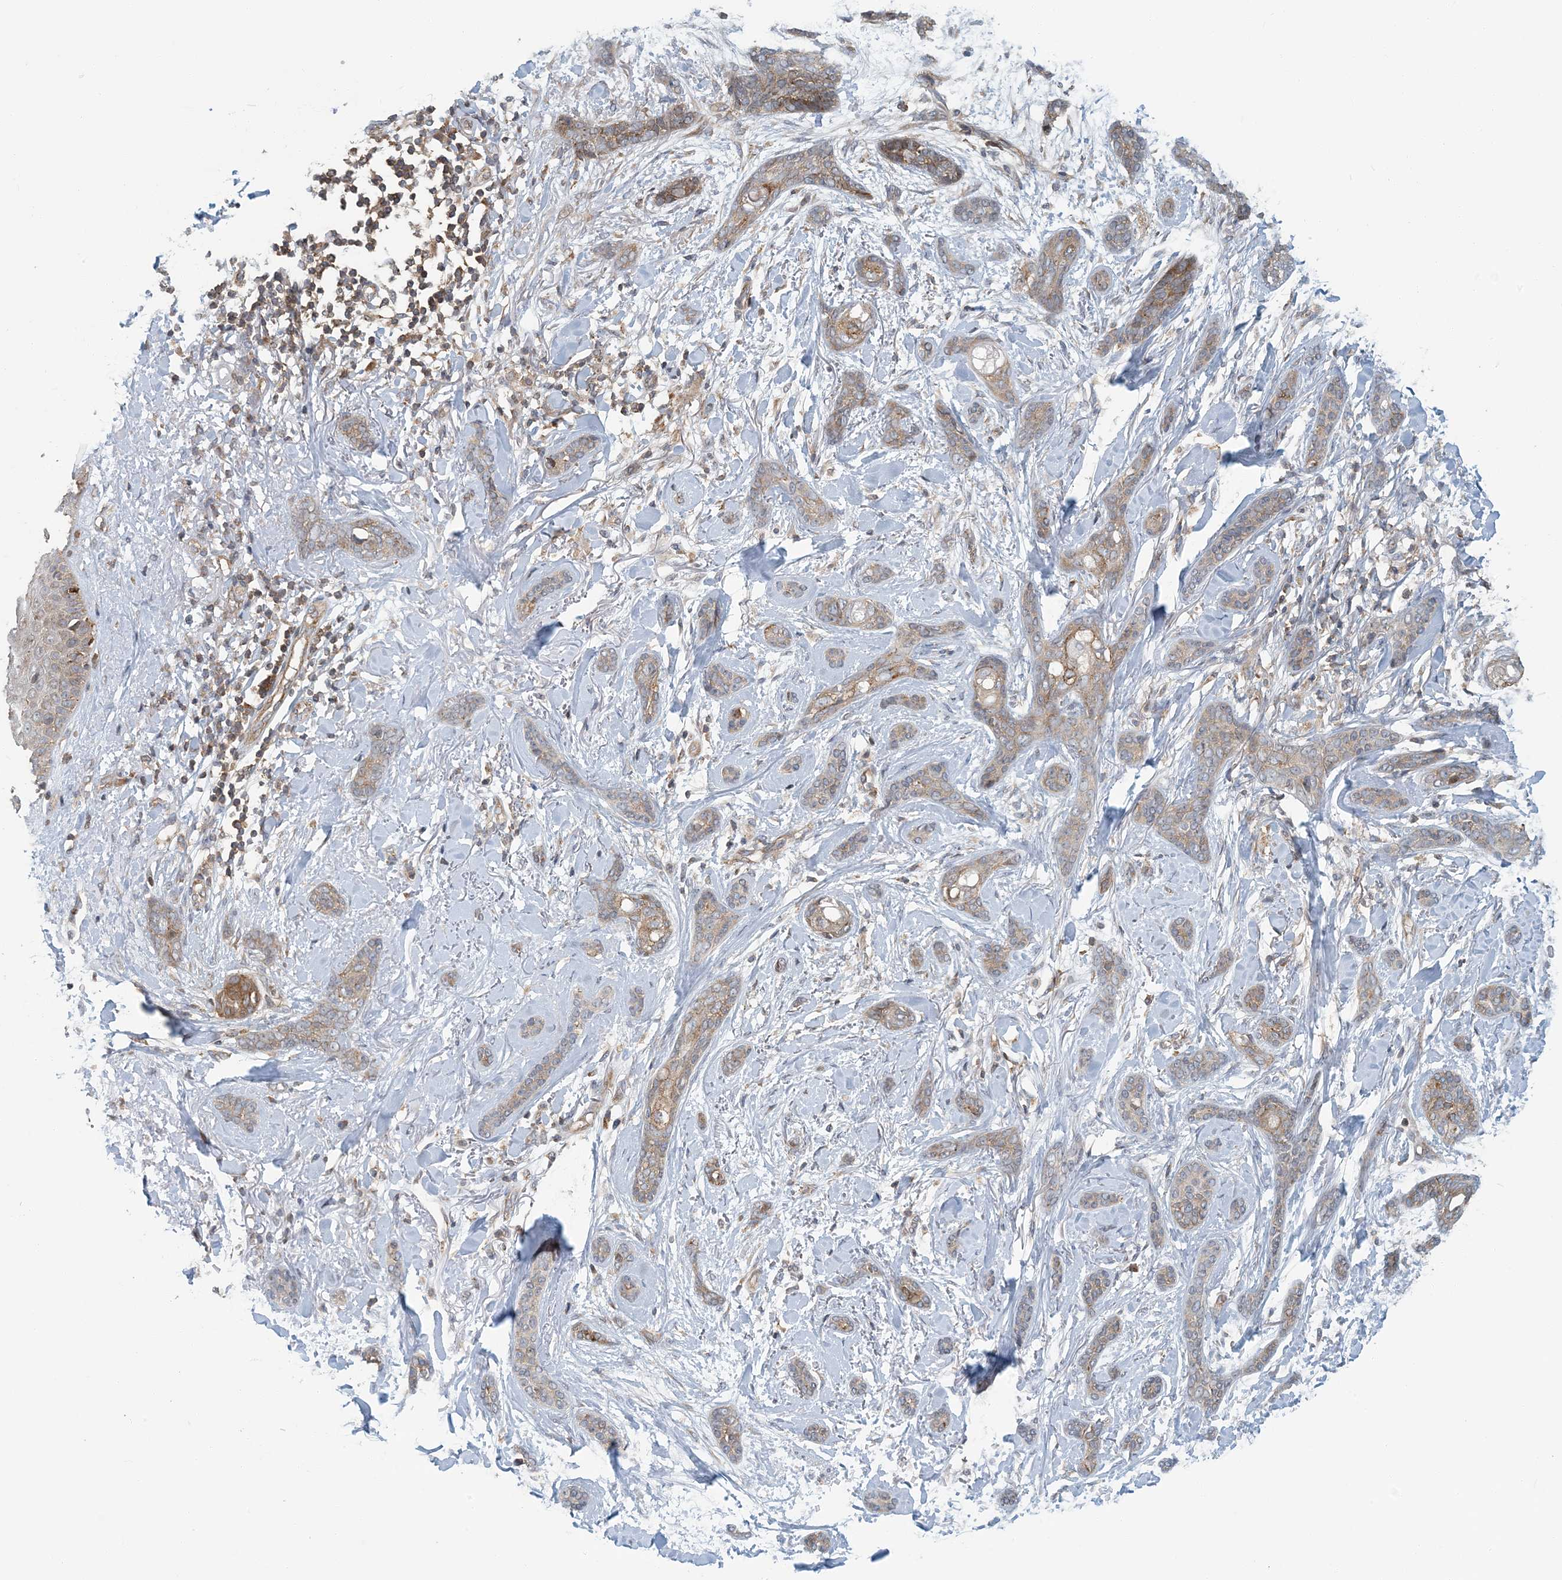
{"staining": {"intensity": "moderate", "quantity": ">75%", "location": "cytoplasmic/membranous"}, "tissue": "skin cancer", "cell_type": "Tumor cells", "image_type": "cancer", "snomed": [{"axis": "morphology", "description": "Basal cell carcinoma"}, {"axis": "morphology", "description": "Adnexal tumor, benign"}, {"axis": "topography", "description": "Skin"}], "caption": "Moderate cytoplasmic/membranous protein positivity is appreciated in about >75% of tumor cells in basal cell carcinoma (skin).", "gene": "ATP13A2", "patient": {"sex": "female", "age": 42}}